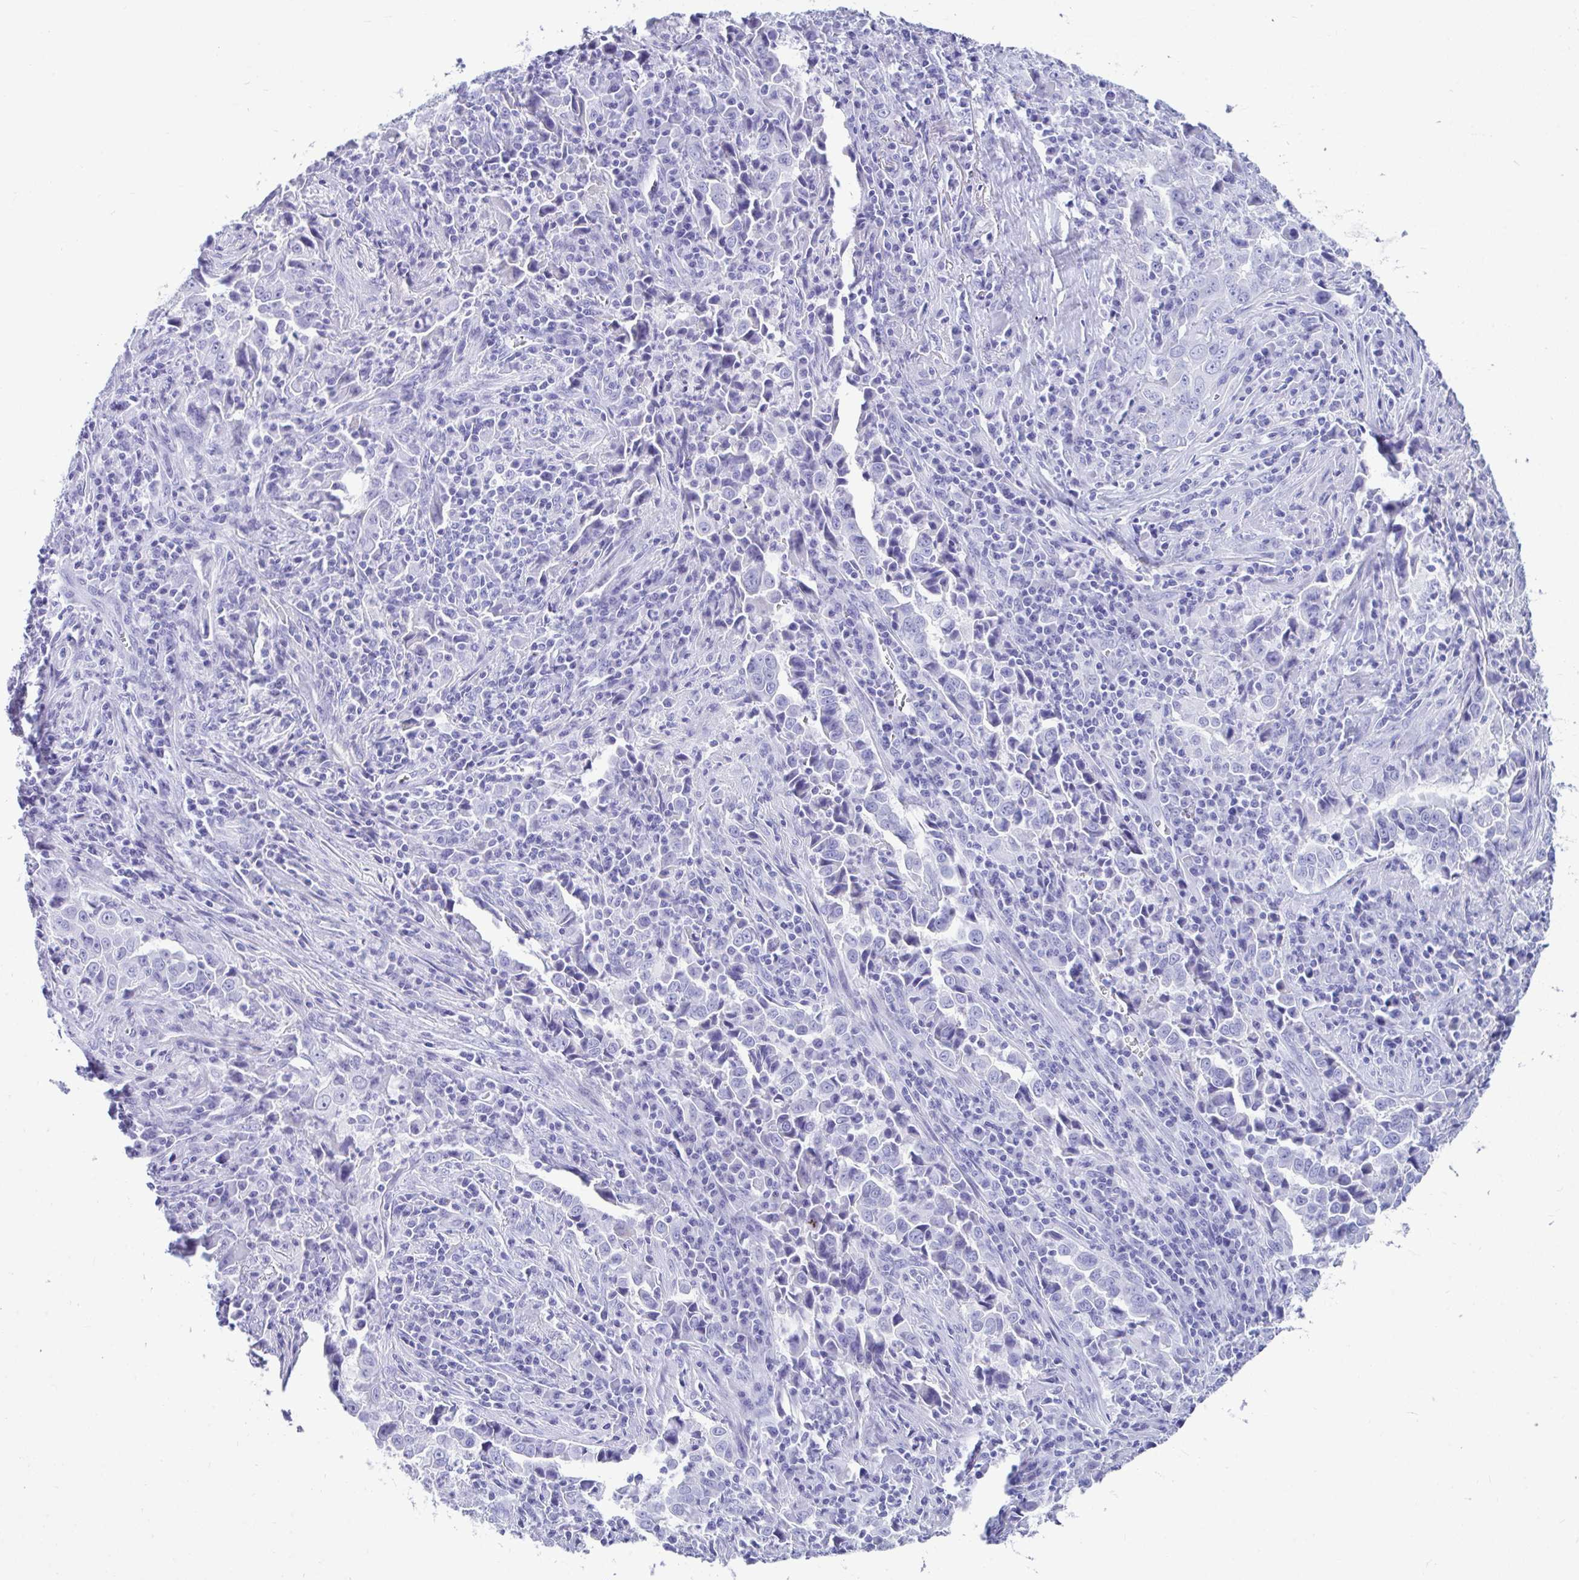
{"staining": {"intensity": "negative", "quantity": "none", "location": "none"}, "tissue": "lung cancer", "cell_type": "Tumor cells", "image_type": "cancer", "snomed": [{"axis": "morphology", "description": "Adenocarcinoma, NOS"}, {"axis": "topography", "description": "Lung"}], "caption": "Protein analysis of adenocarcinoma (lung) shows no significant positivity in tumor cells.", "gene": "SMIM9", "patient": {"sex": "male", "age": 67}}